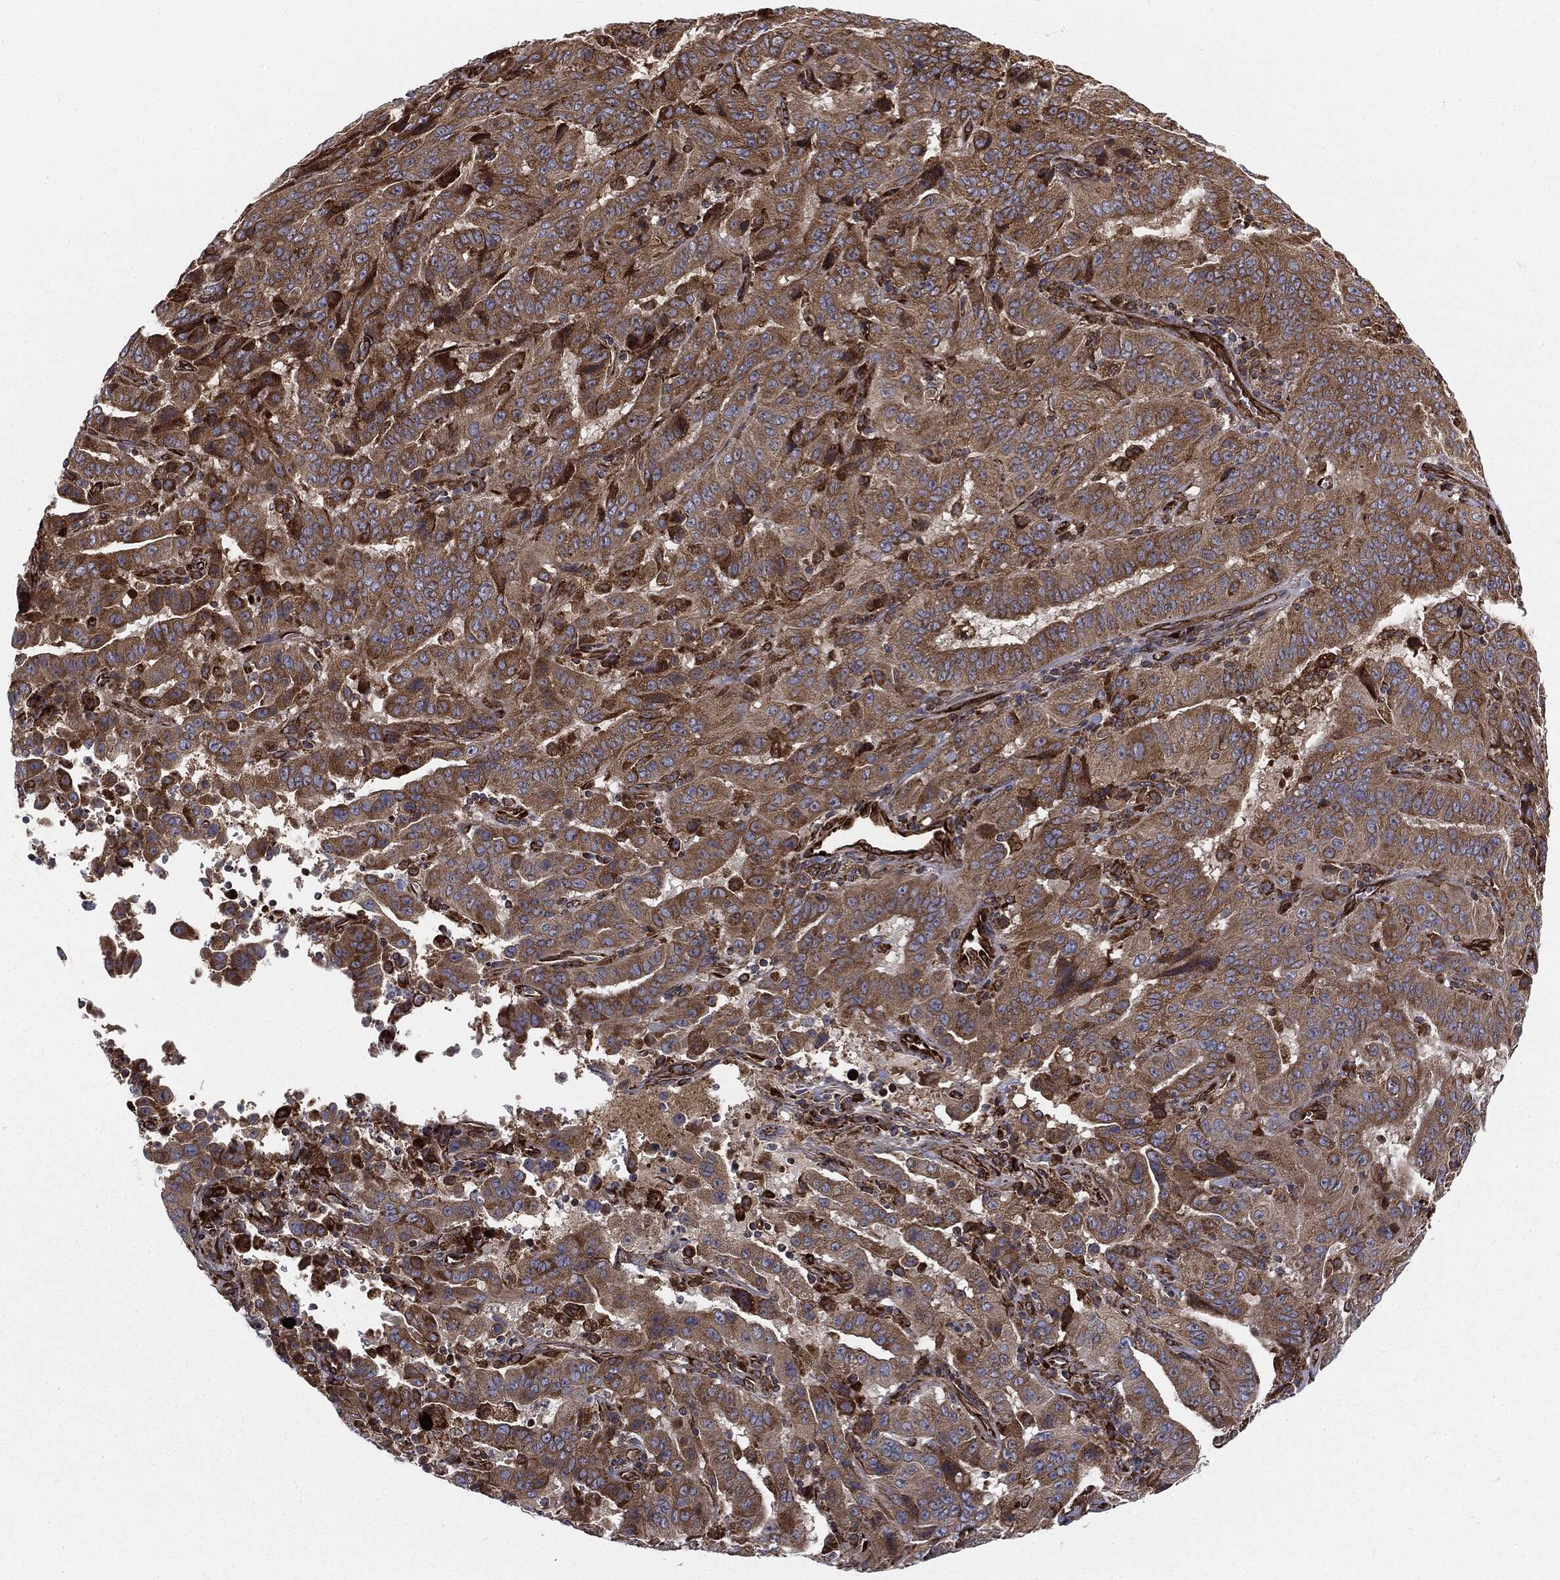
{"staining": {"intensity": "moderate", "quantity": ">75%", "location": "cytoplasmic/membranous"}, "tissue": "pancreatic cancer", "cell_type": "Tumor cells", "image_type": "cancer", "snomed": [{"axis": "morphology", "description": "Adenocarcinoma, NOS"}, {"axis": "topography", "description": "Pancreas"}], "caption": "Adenocarcinoma (pancreatic) stained with a brown dye exhibits moderate cytoplasmic/membranous positive expression in about >75% of tumor cells.", "gene": "CYLD", "patient": {"sex": "male", "age": 63}}